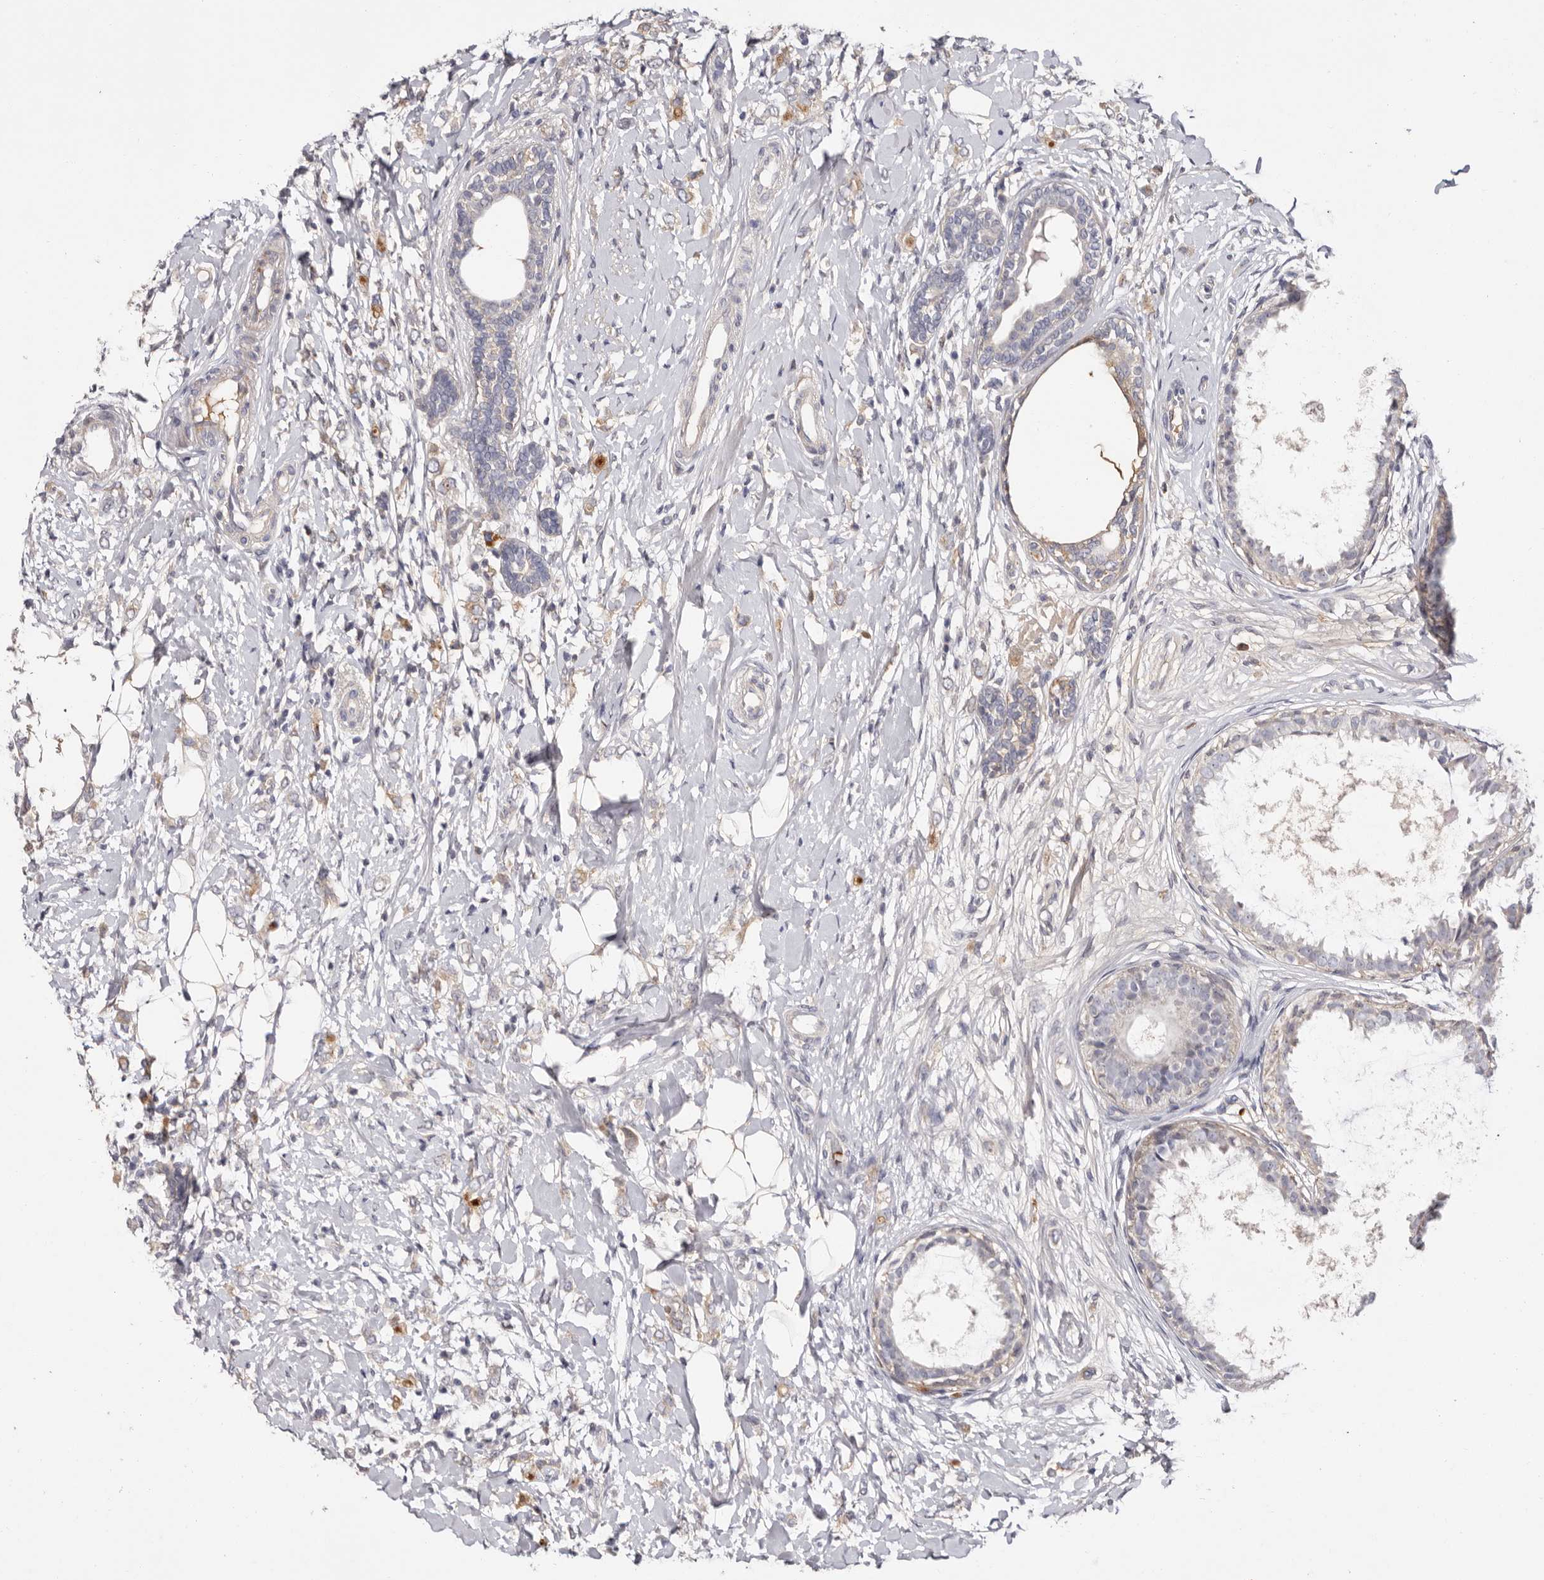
{"staining": {"intensity": "negative", "quantity": "none", "location": "none"}, "tissue": "breast cancer", "cell_type": "Tumor cells", "image_type": "cancer", "snomed": [{"axis": "morphology", "description": "Normal tissue, NOS"}, {"axis": "morphology", "description": "Lobular carcinoma"}, {"axis": "topography", "description": "Breast"}], "caption": "DAB (3,3'-diaminobenzidine) immunohistochemical staining of lobular carcinoma (breast) demonstrates no significant positivity in tumor cells.", "gene": "LMLN", "patient": {"sex": "female", "age": 47}}